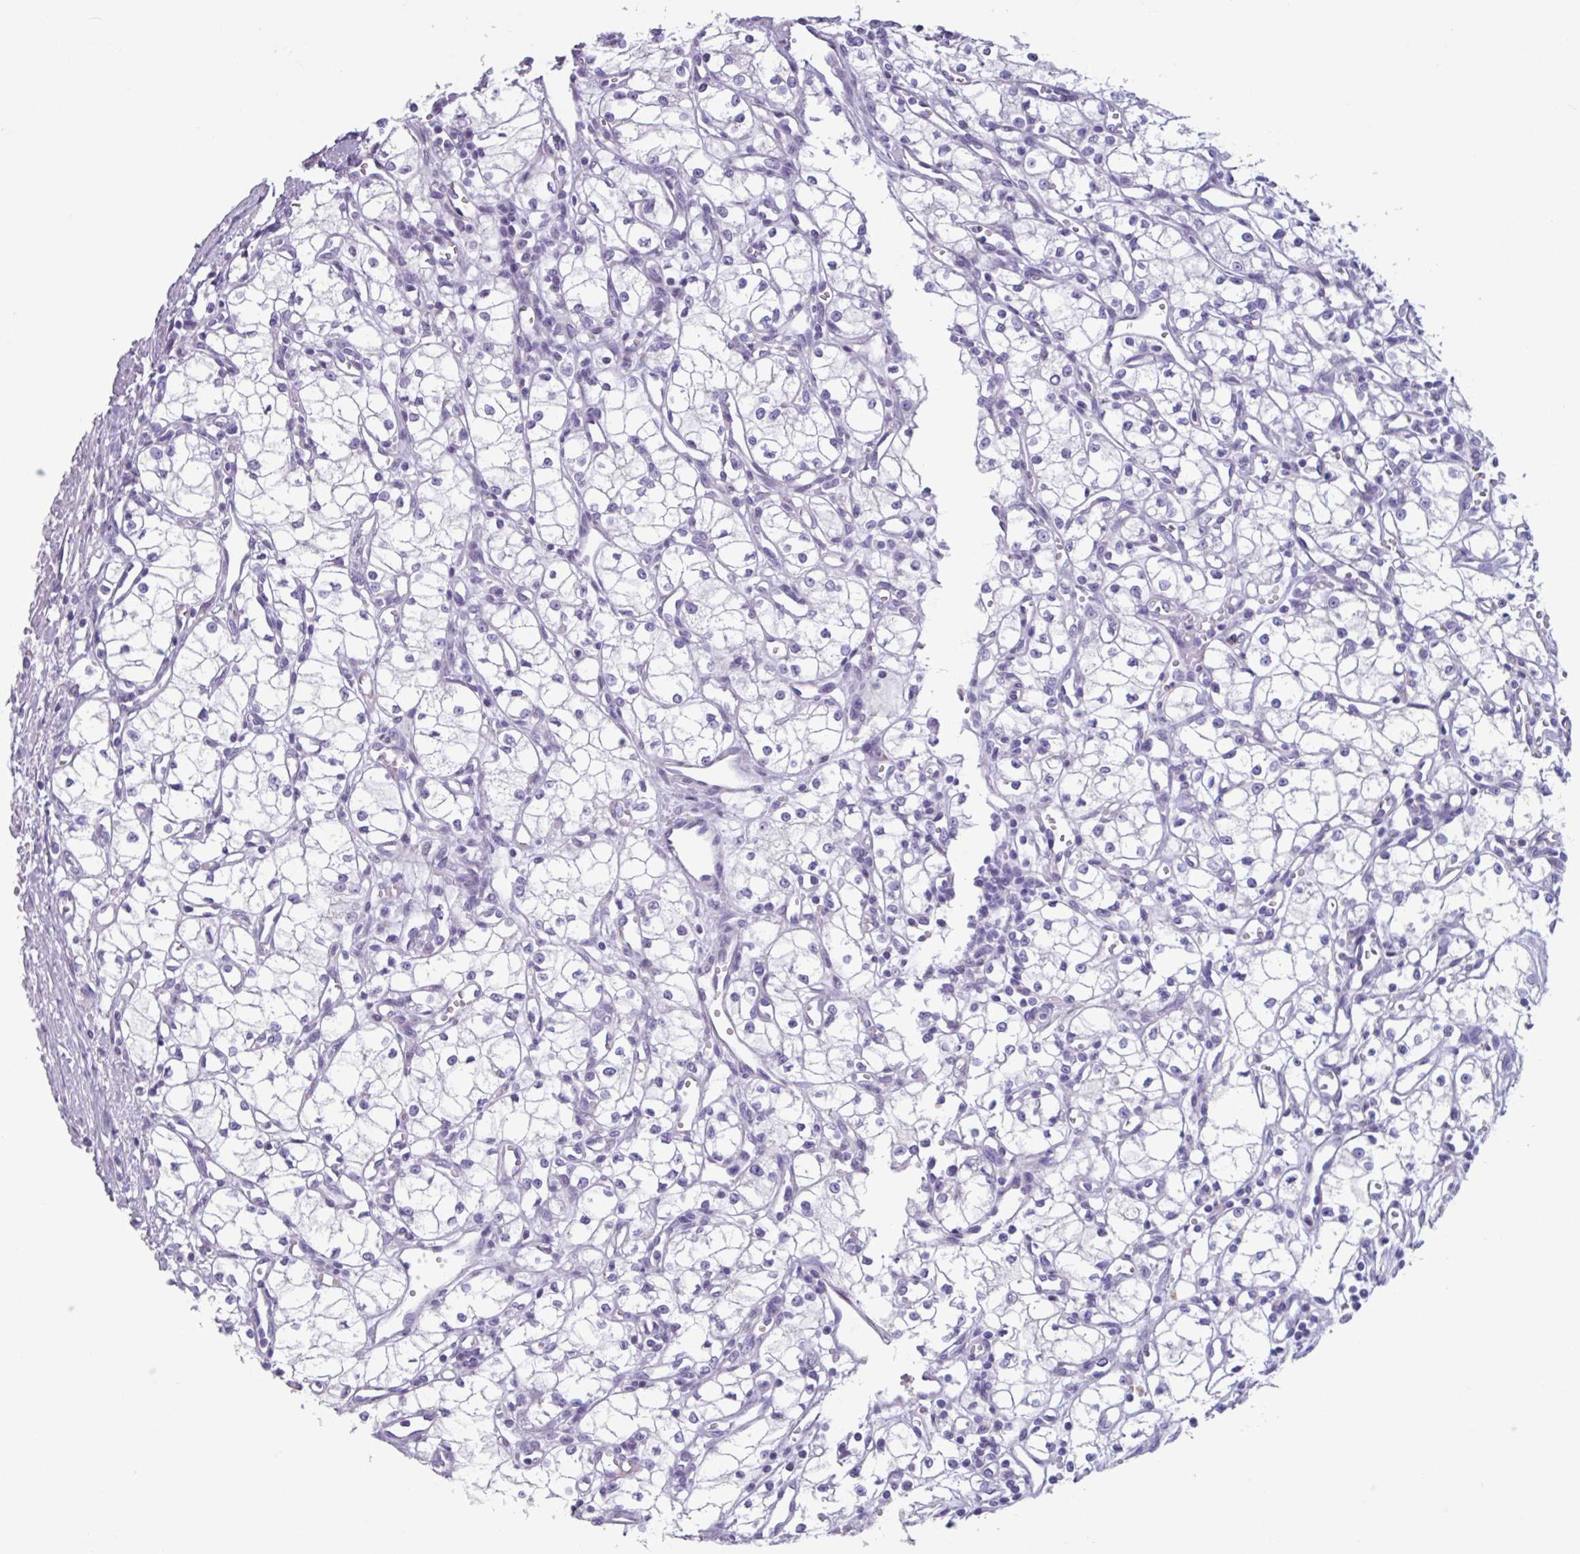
{"staining": {"intensity": "negative", "quantity": "none", "location": "none"}, "tissue": "renal cancer", "cell_type": "Tumor cells", "image_type": "cancer", "snomed": [{"axis": "morphology", "description": "Adenocarcinoma, NOS"}, {"axis": "topography", "description": "Kidney"}], "caption": "There is no significant staining in tumor cells of renal cancer (adenocarcinoma). The staining was performed using DAB to visualize the protein expression in brown, while the nuclei were stained in blue with hematoxylin (Magnification: 20x).", "gene": "ADGRE1", "patient": {"sex": "male", "age": 59}}